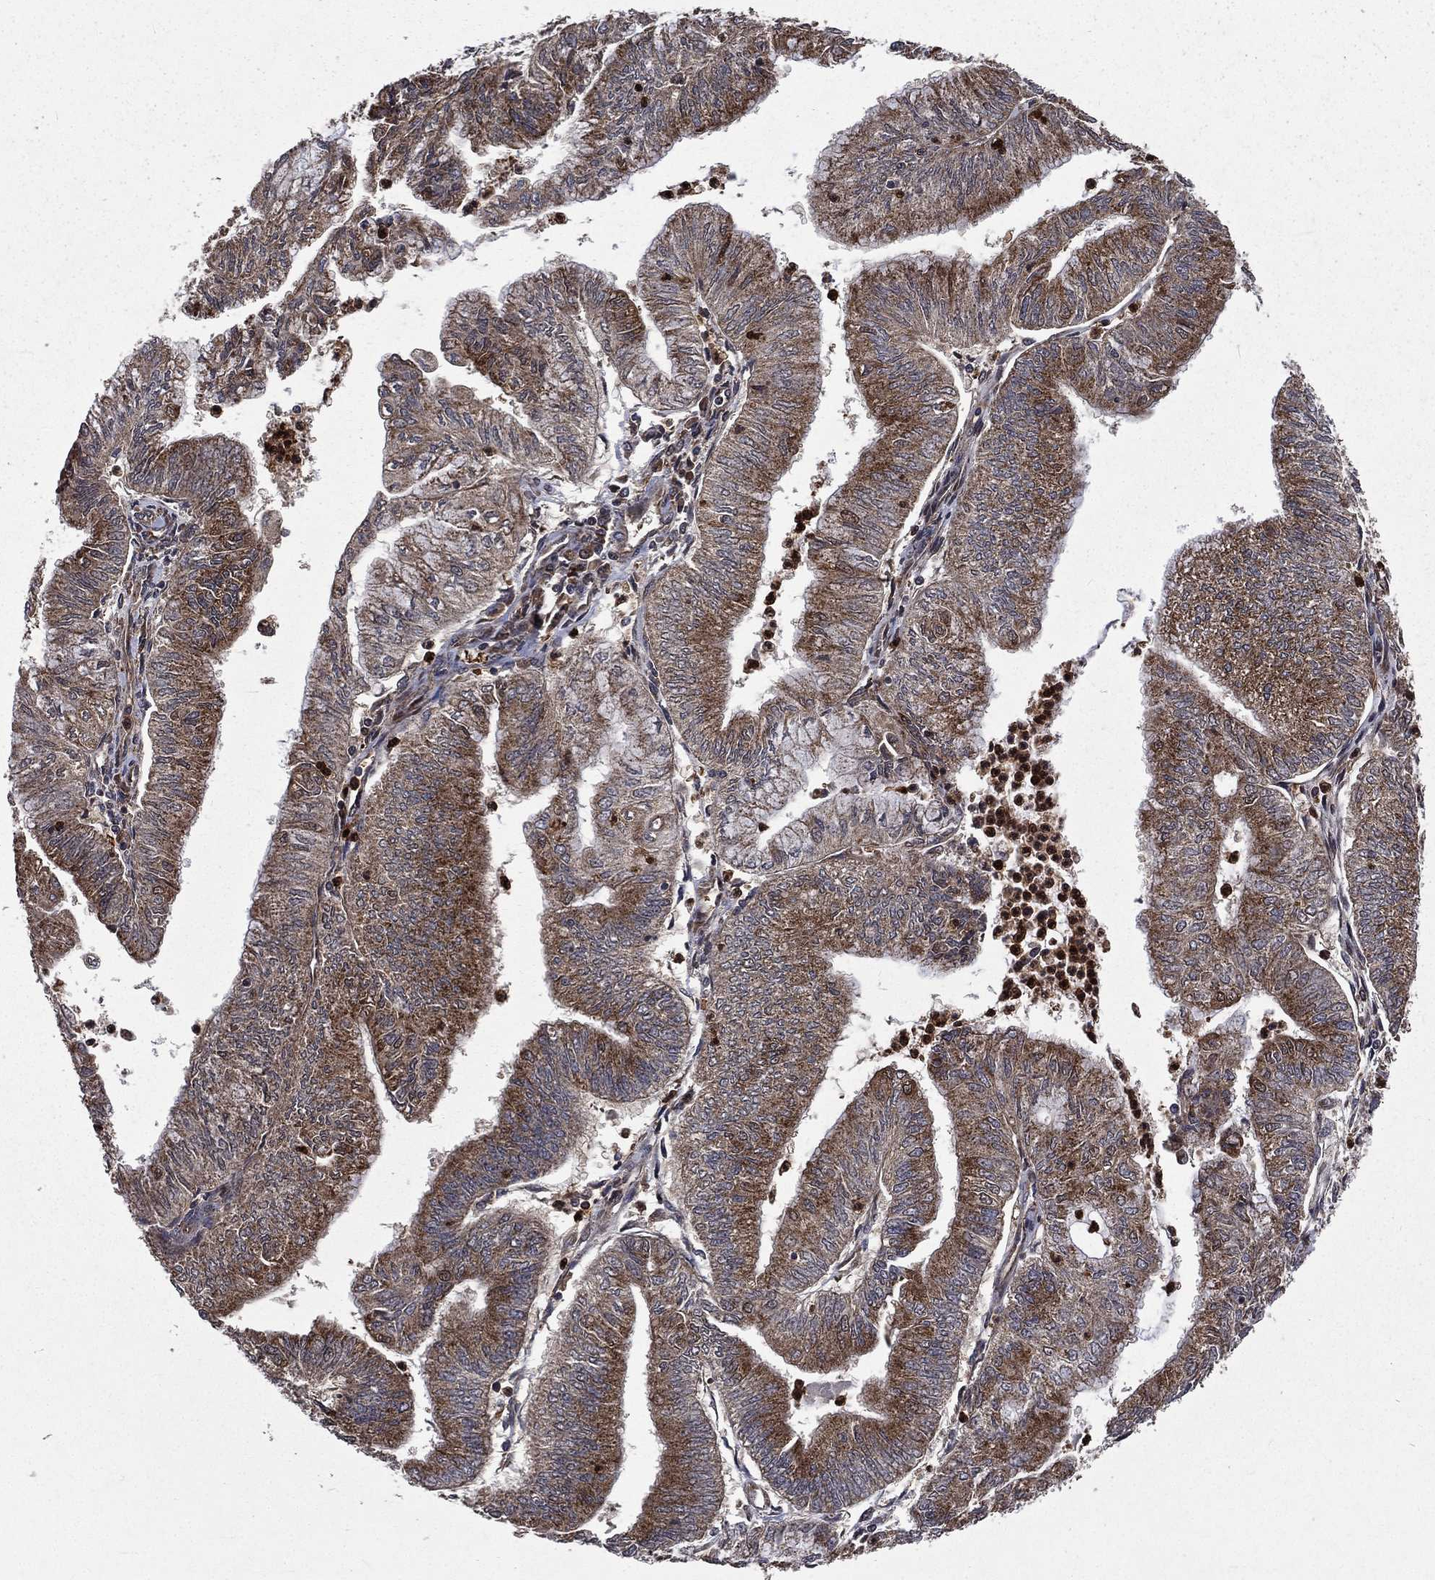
{"staining": {"intensity": "moderate", "quantity": "25%-75%", "location": "cytoplasmic/membranous"}, "tissue": "endometrial cancer", "cell_type": "Tumor cells", "image_type": "cancer", "snomed": [{"axis": "morphology", "description": "Adenocarcinoma, NOS"}, {"axis": "topography", "description": "Endometrium"}], "caption": "Protein expression analysis of endometrial cancer (adenocarcinoma) displays moderate cytoplasmic/membranous expression in approximately 25%-75% of tumor cells.", "gene": "LENG8", "patient": {"sex": "female", "age": 59}}